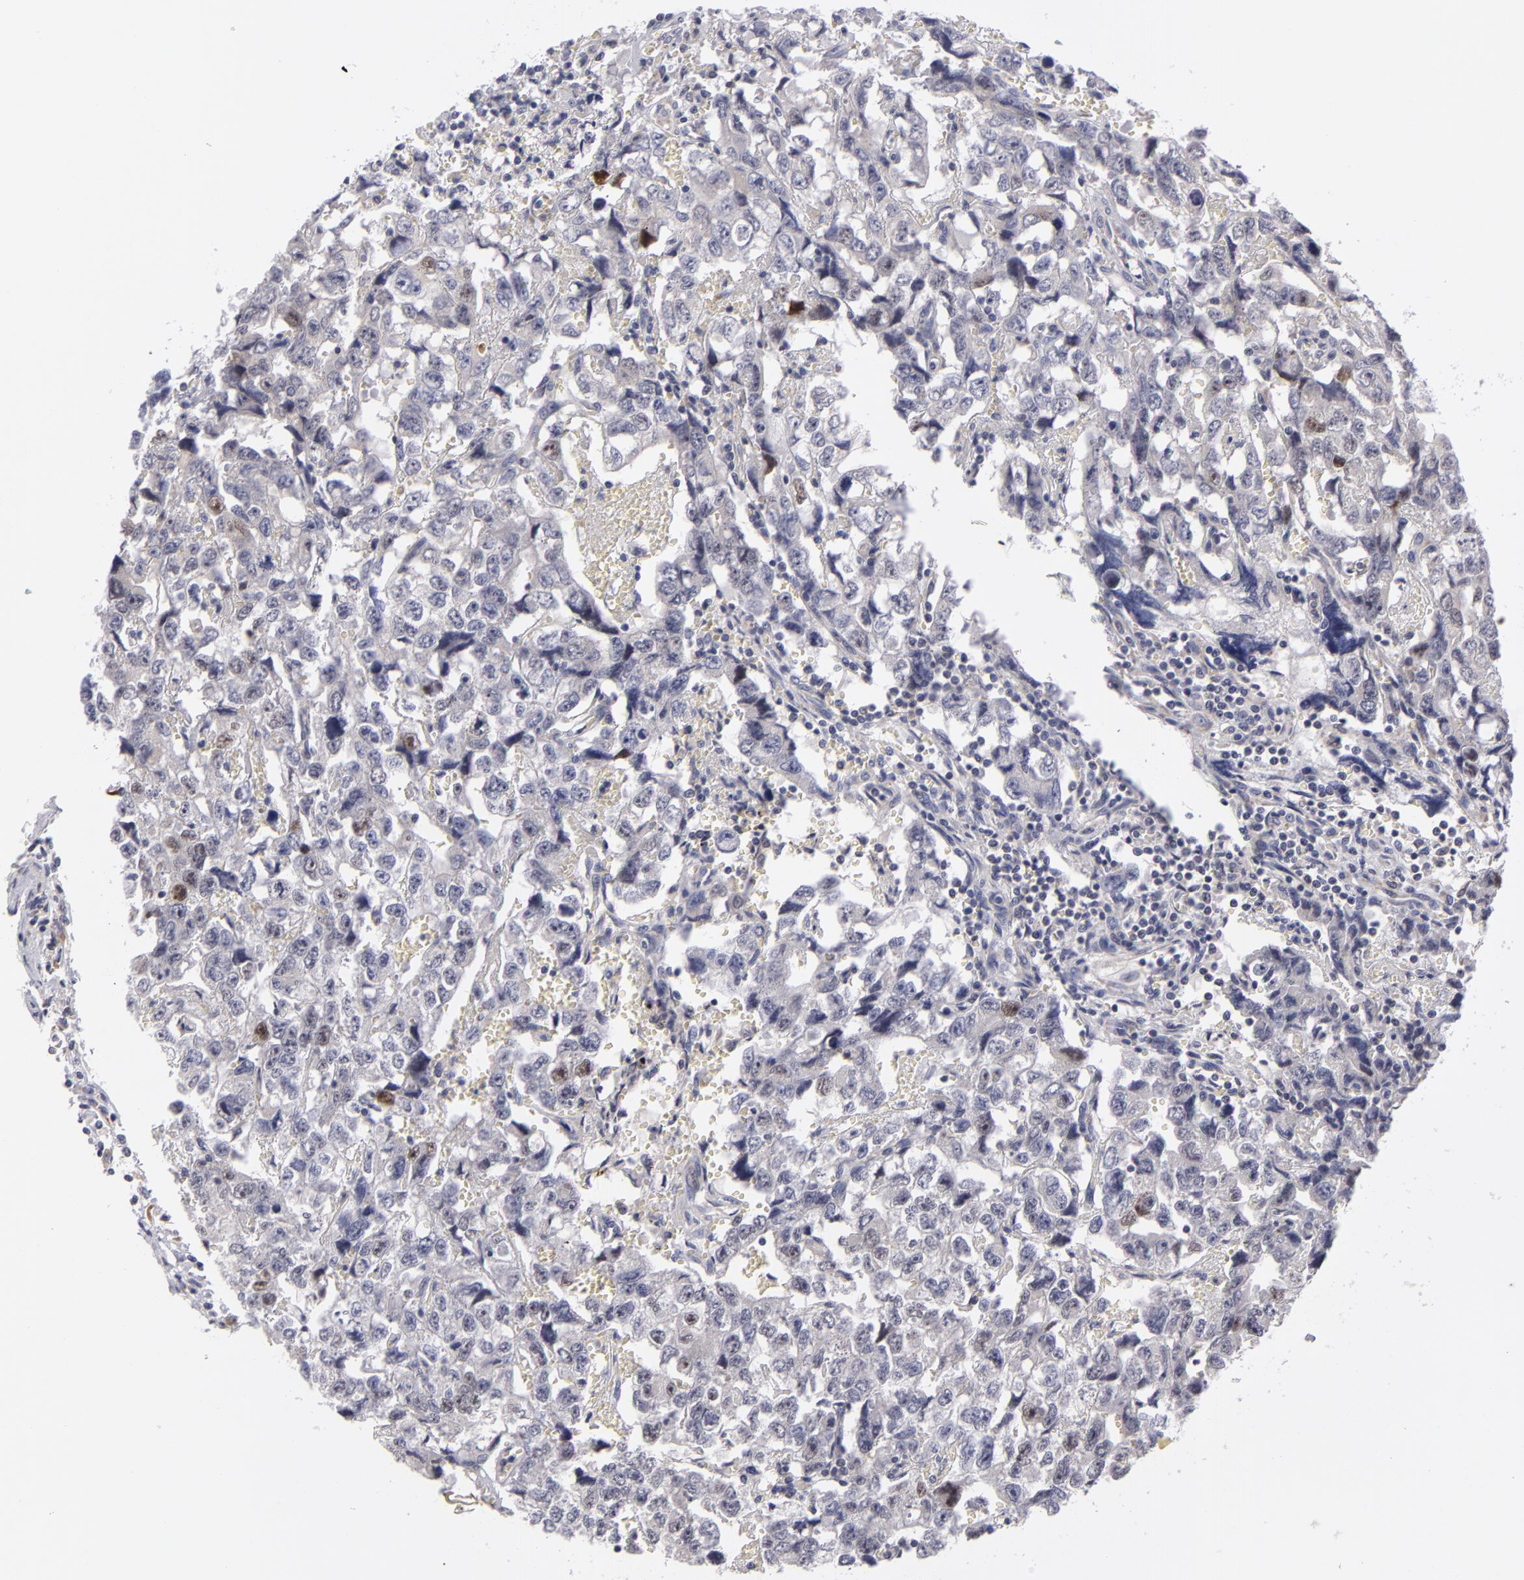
{"staining": {"intensity": "weak", "quantity": "<25%", "location": "cytoplasmic/membranous,nuclear"}, "tissue": "testis cancer", "cell_type": "Tumor cells", "image_type": "cancer", "snomed": [{"axis": "morphology", "description": "Carcinoma, Embryonal, NOS"}, {"axis": "topography", "description": "Testis"}], "caption": "An IHC micrograph of testis cancer (embryonal carcinoma) is shown. There is no staining in tumor cells of testis cancer (embryonal carcinoma).", "gene": "ATP2B3", "patient": {"sex": "male", "age": 31}}